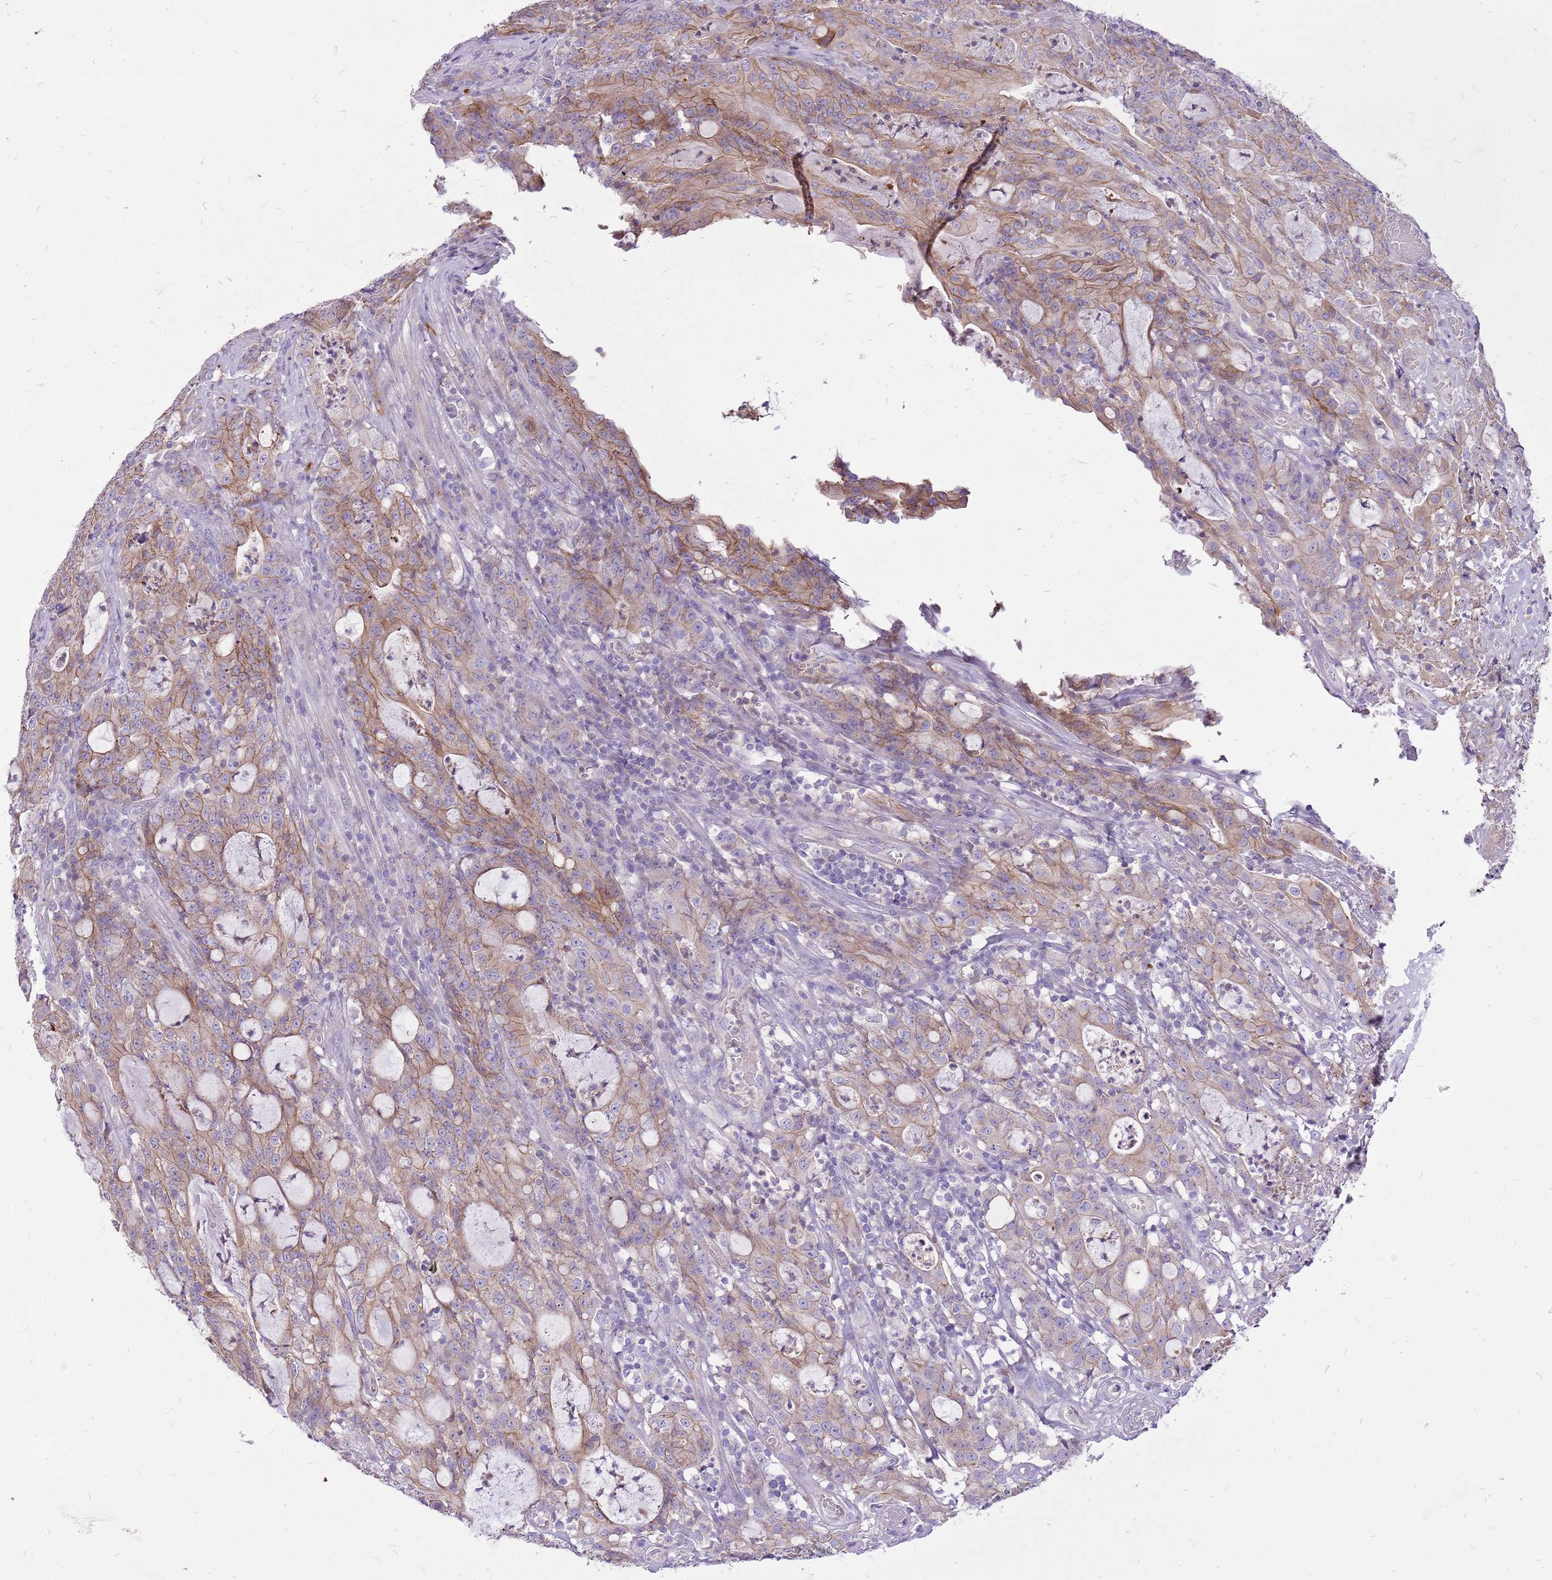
{"staining": {"intensity": "weak", "quantity": ">75%", "location": "cytoplasmic/membranous"}, "tissue": "colorectal cancer", "cell_type": "Tumor cells", "image_type": "cancer", "snomed": [{"axis": "morphology", "description": "Adenocarcinoma, NOS"}, {"axis": "topography", "description": "Colon"}], "caption": "The micrograph displays immunohistochemical staining of colorectal adenocarcinoma. There is weak cytoplasmic/membranous expression is identified in about >75% of tumor cells. (brown staining indicates protein expression, while blue staining denotes nuclei).", "gene": "WDR90", "patient": {"sex": "male", "age": 83}}